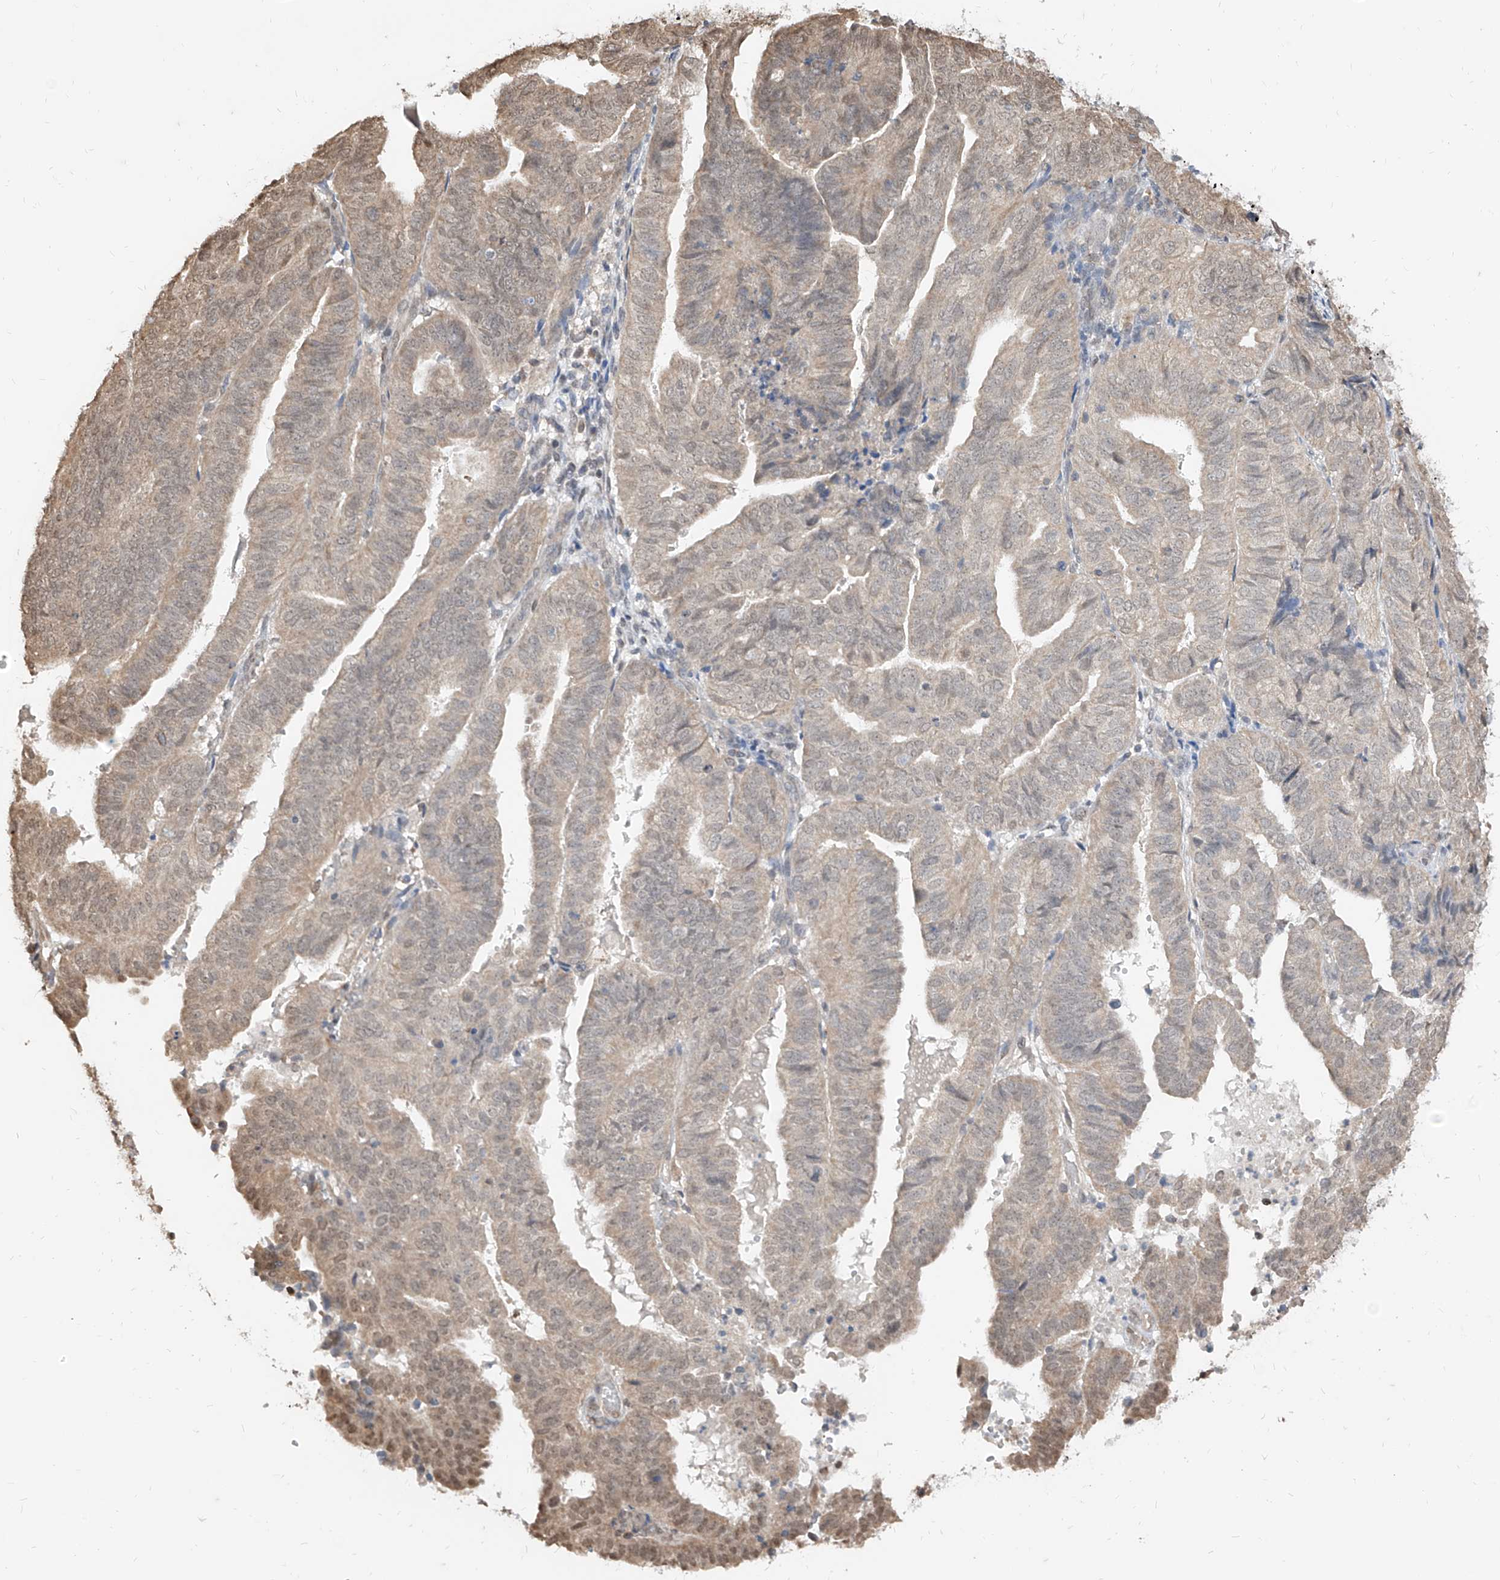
{"staining": {"intensity": "moderate", "quantity": "<25%", "location": "cytoplasmic/membranous,nuclear"}, "tissue": "endometrial cancer", "cell_type": "Tumor cells", "image_type": "cancer", "snomed": [{"axis": "morphology", "description": "Adenocarcinoma, NOS"}, {"axis": "topography", "description": "Uterus"}], "caption": "An IHC histopathology image of tumor tissue is shown. Protein staining in brown shows moderate cytoplasmic/membranous and nuclear positivity in endometrial cancer (adenocarcinoma) within tumor cells. The protein is shown in brown color, while the nuclei are stained blue.", "gene": "C8orf82", "patient": {"sex": "female", "age": 77}}